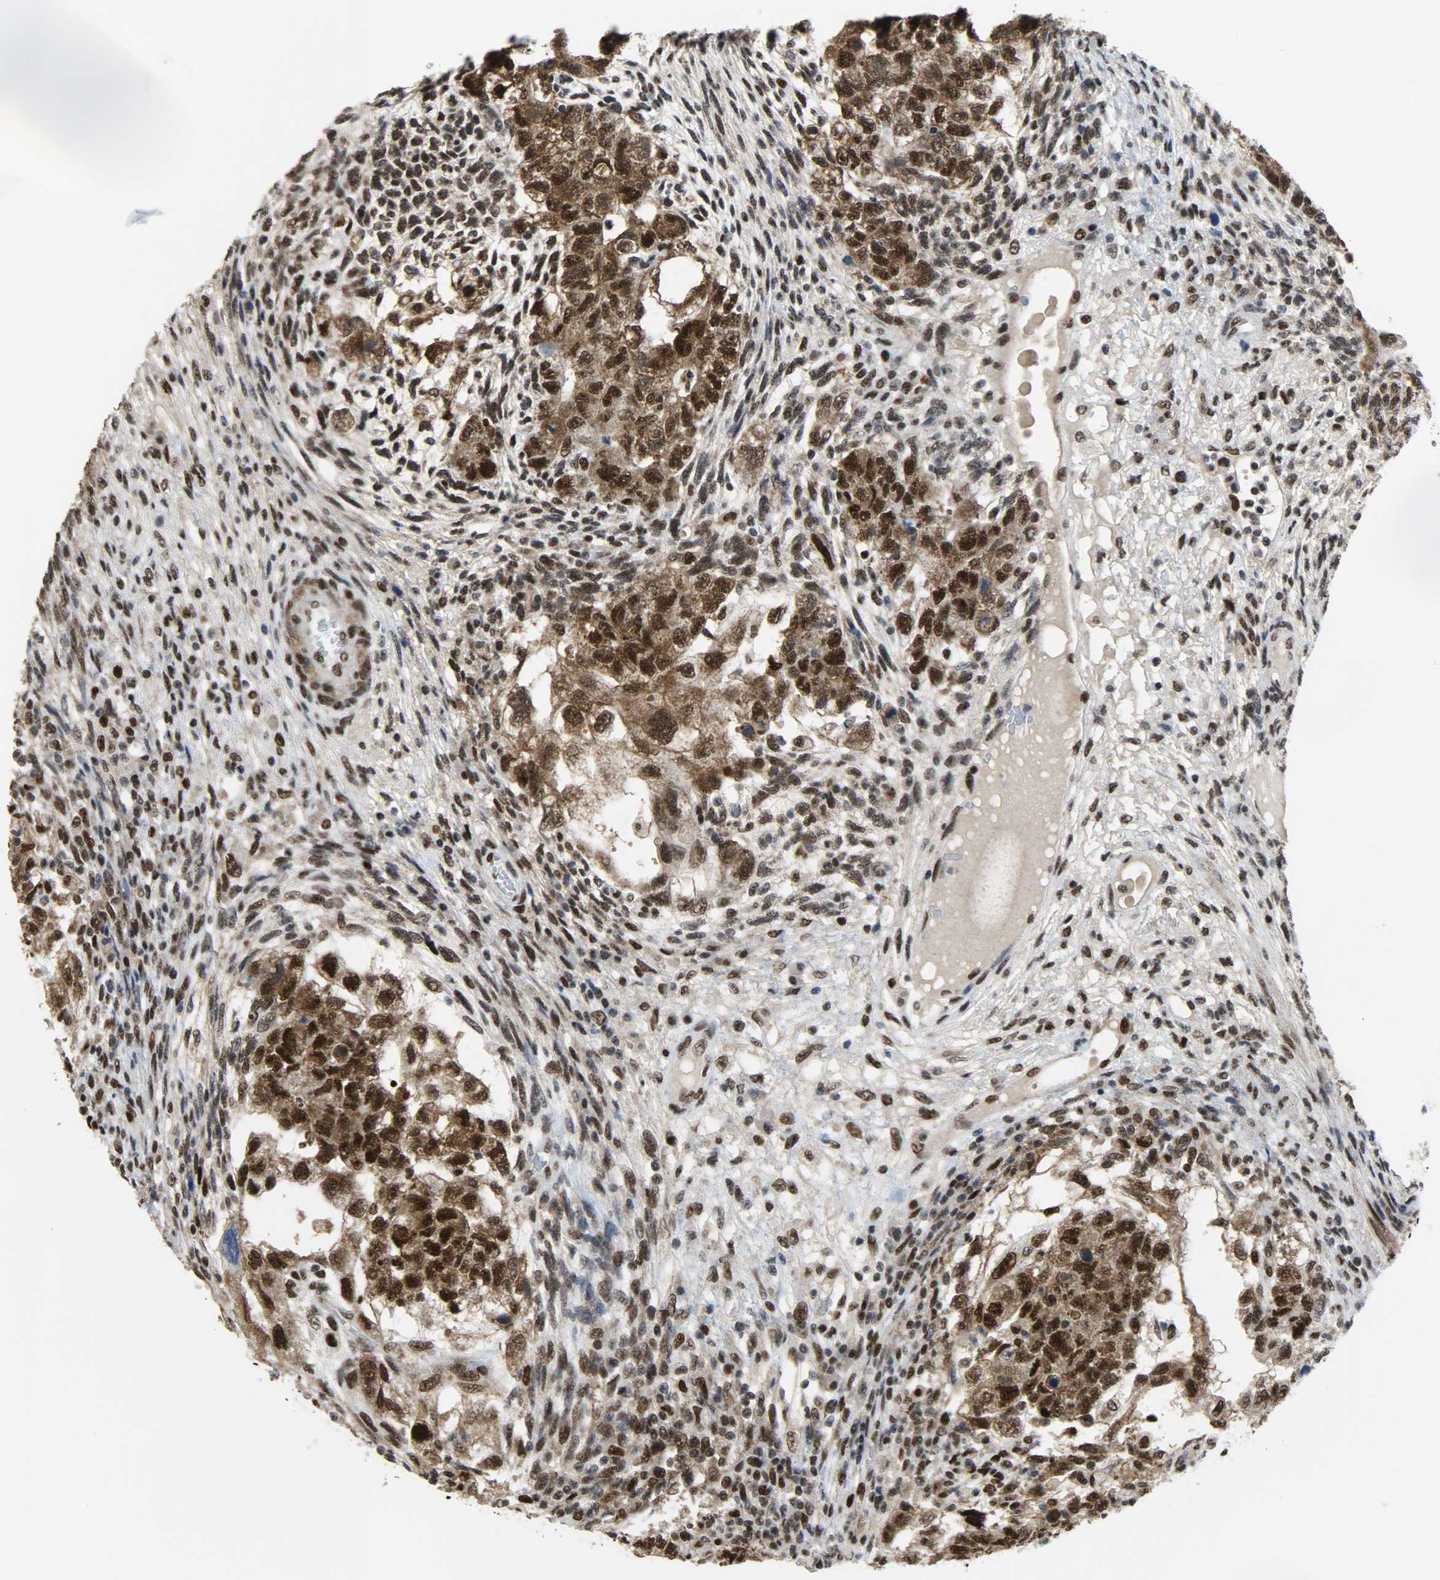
{"staining": {"intensity": "strong", "quantity": ">75%", "location": "cytoplasmic/membranous,nuclear"}, "tissue": "testis cancer", "cell_type": "Tumor cells", "image_type": "cancer", "snomed": [{"axis": "morphology", "description": "Normal tissue, NOS"}, {"axis": "morphology", "description": "Carcinoma, Embryonal, NOS"}, {"axis": "topography", "description": "Testis"}], "caption": "Tumor cells display high levels of strong cytoplasmic/membranous and nuclear staining in about >75% of cells in human testis cancer. Using DAB (3,3'-diaminobenzidine) (brown) and hematoxylin (blue) stains, captured at high magnification using brightfield microscopy.", "gene": "SSB", "patient": {"sex": "male", "age": 36}}